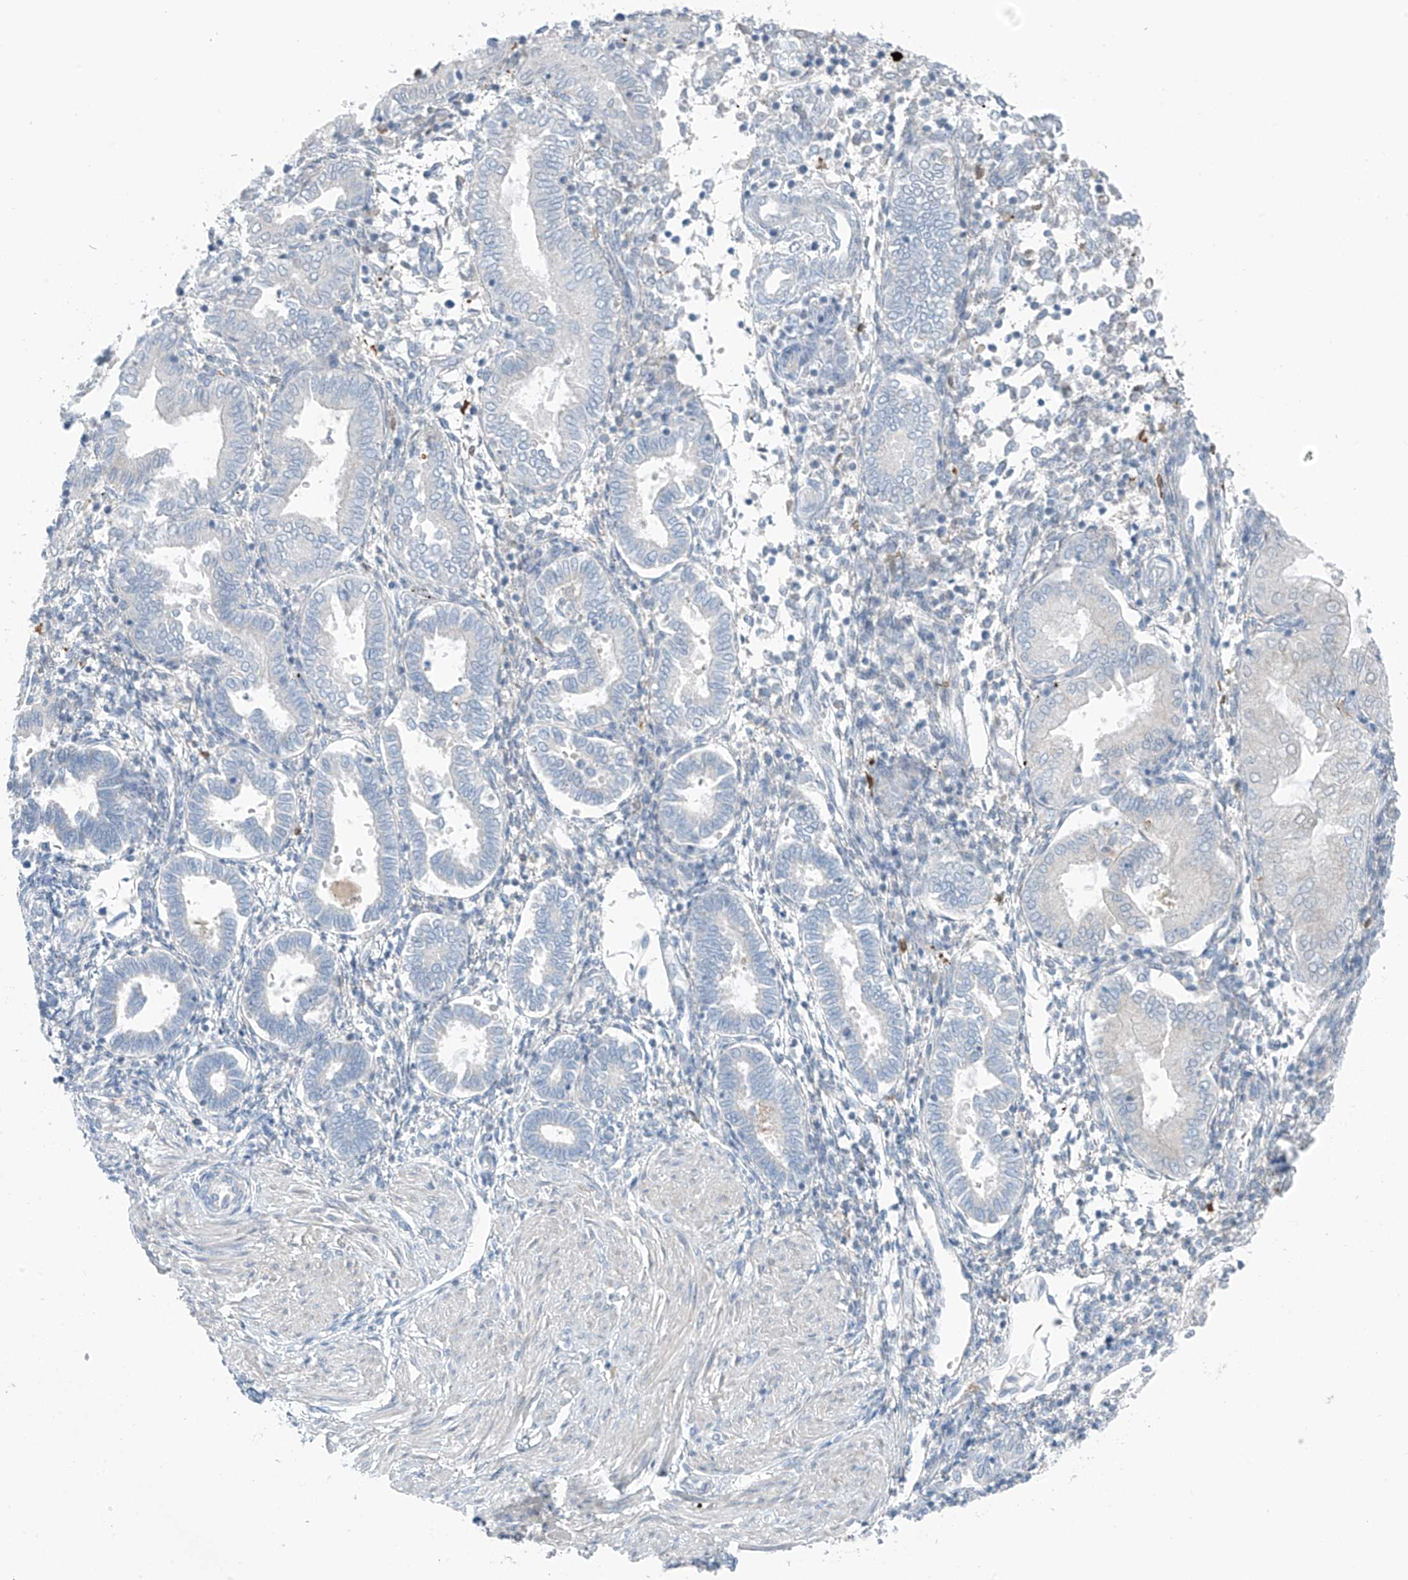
{"staining": {"intensity": "negative", "quantity": "none", "location": "none"}, "tissue": "endometrium", "cell_type": "Cells in endometrial stroma", "image_type": "normal", "snomed": [{"axis": "morphology", "description": "Normal tissue, NOS"}, {"axis": "topography", "description": "Endometrium"}], "caption": "Cells in endometrial stroma are negative for protein expression in unremarkable human endometrium. (Immunohistochemistry (ihc), brightfield microscopy, high magnification).", "gene": "ZNF793", "patient": {"sex": "female", "age": 53}}